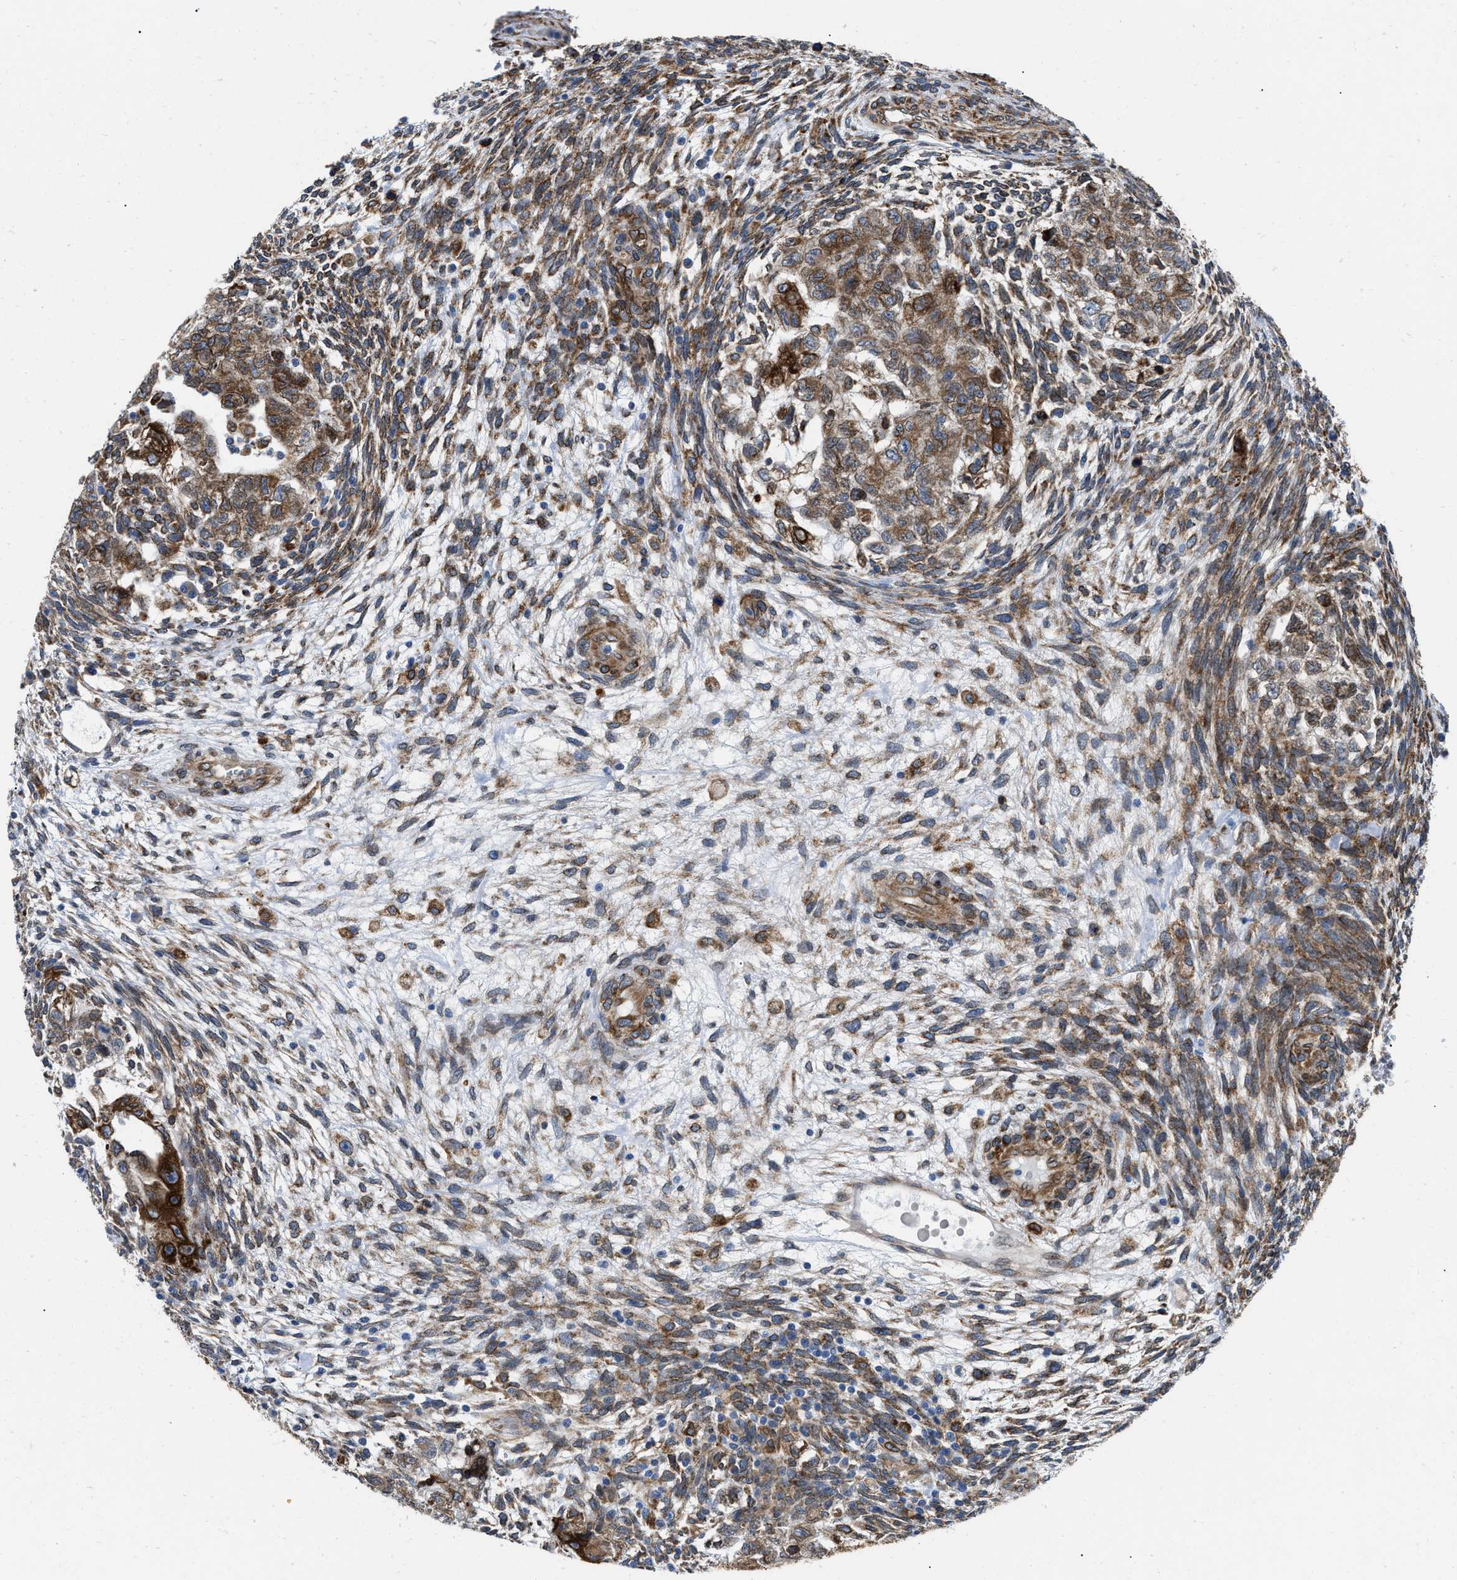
{"staining": {"intensity": "strong", "quantity": ">75%", "location": "cytoplasmic/membranous"}, "tissue": "testis cancer", "cell_type": "Tumor cells", "image_type": "cancer", "snomed": [{"axis": "morphology", "description": "Normal tissue, NOS"}, {"axis": "morphology", "description": "Carcinoma, Embryonal, NOS"}, {"axis": "topography", "description": "Testis"}], "caption": "An IHC image of tumor tissue is shown. Protein staining in brown highlights strong cytoplasmic/membranous positivity in testis embryonal carcinoma within tumor cells. (Brightfield microscopy of DAB IHC at high magnification).", "gene": "ERLIN2", "patient": {"sex": "male", "age": 36}}